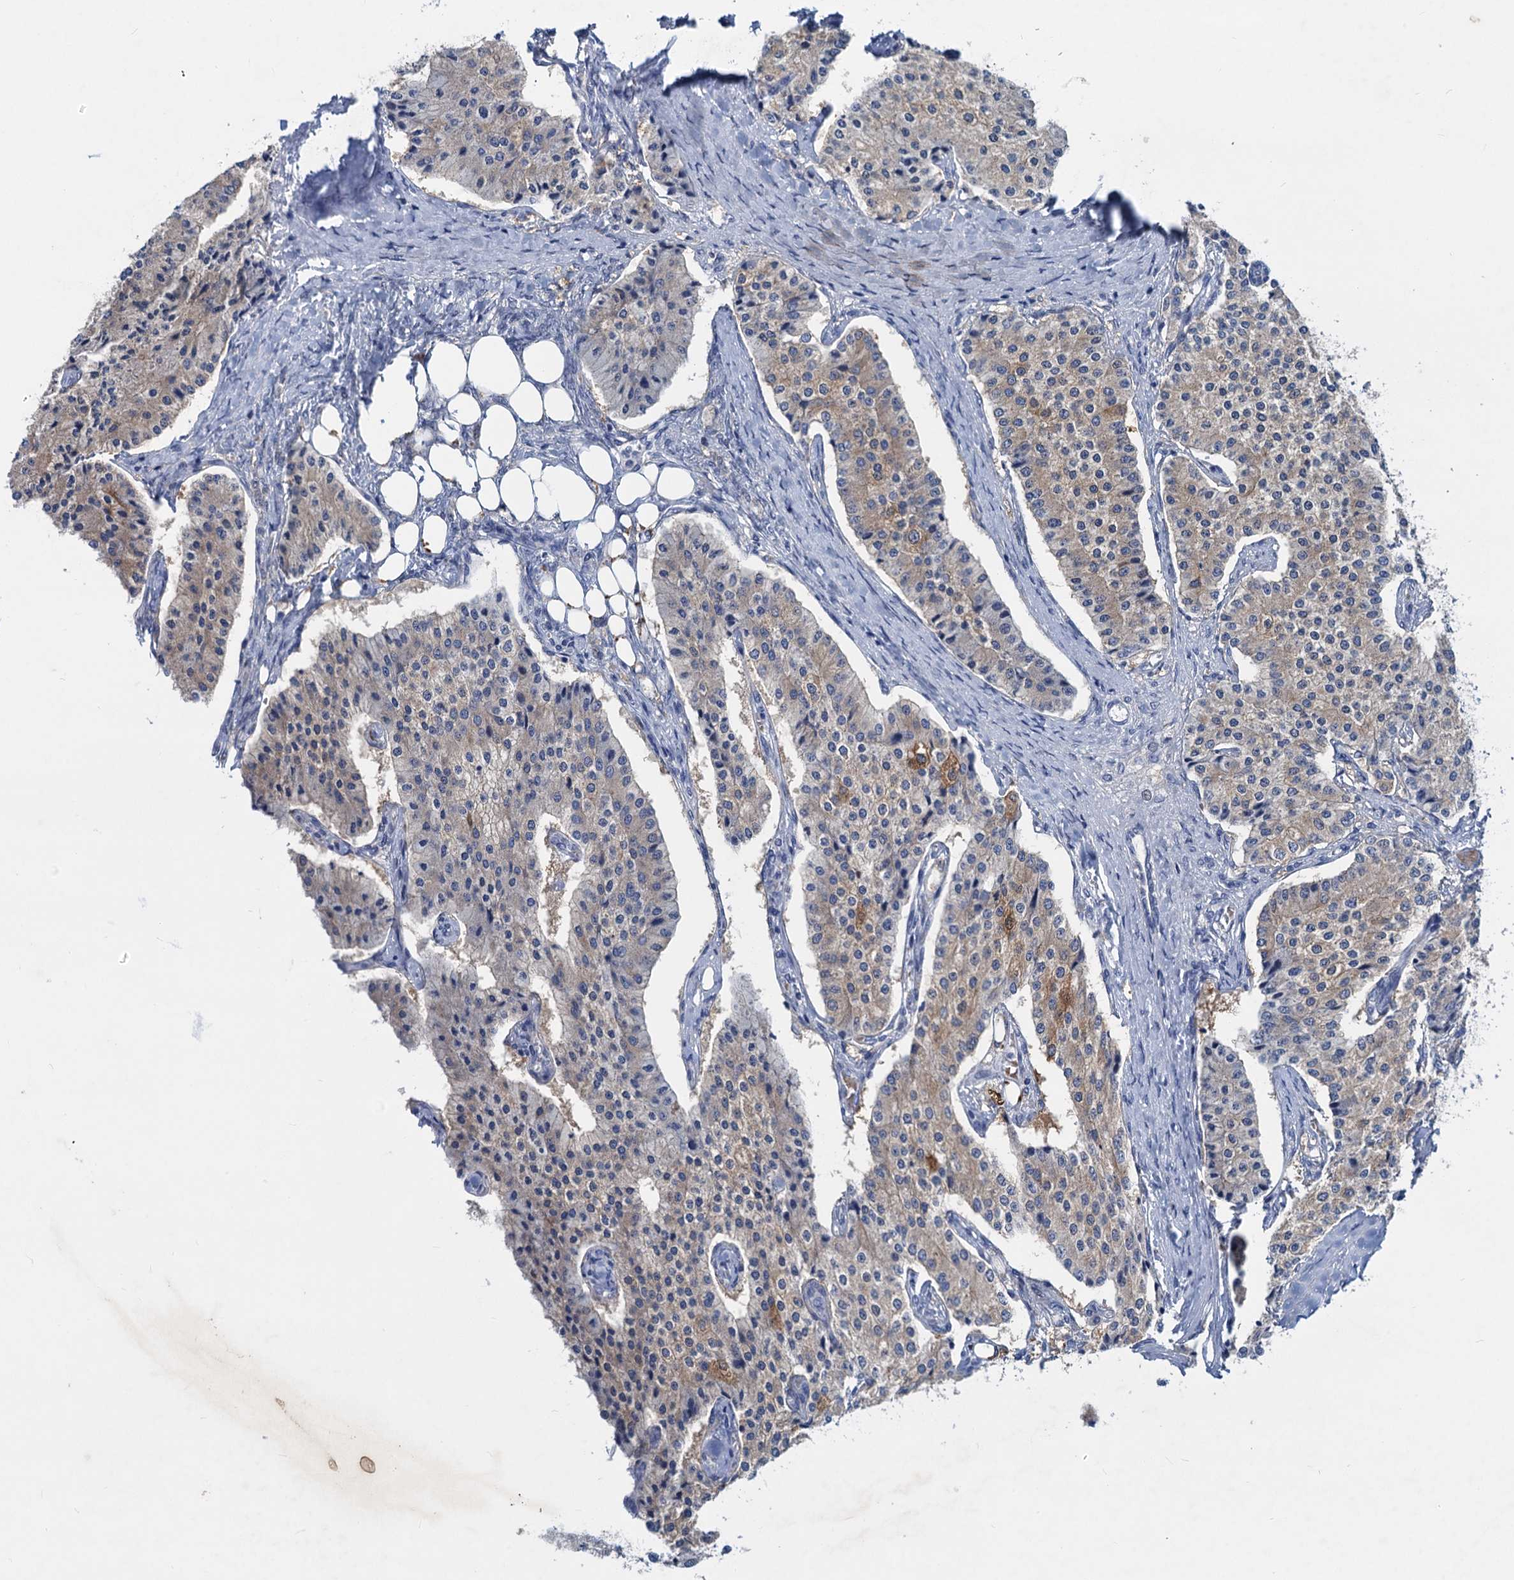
{"staining": {"intensity": "weak", "quantity": "<25%", "location": "cytoplasmic/membranous"}, "tissue": "carcinoid", "cell_type": "Tumor cells", "image_type": "cancer", "snomed": [{"axis": "morphology", "description": "Carcinoid, malignant, NOS"}, {"axis": "topography", "description": "Colon"}], "caption": "This is an IHC image of human carcinoid. There is no positivity in tumor cells.", "gene": "RTKN2", "patient": {"sex": "female", "age": 52}}